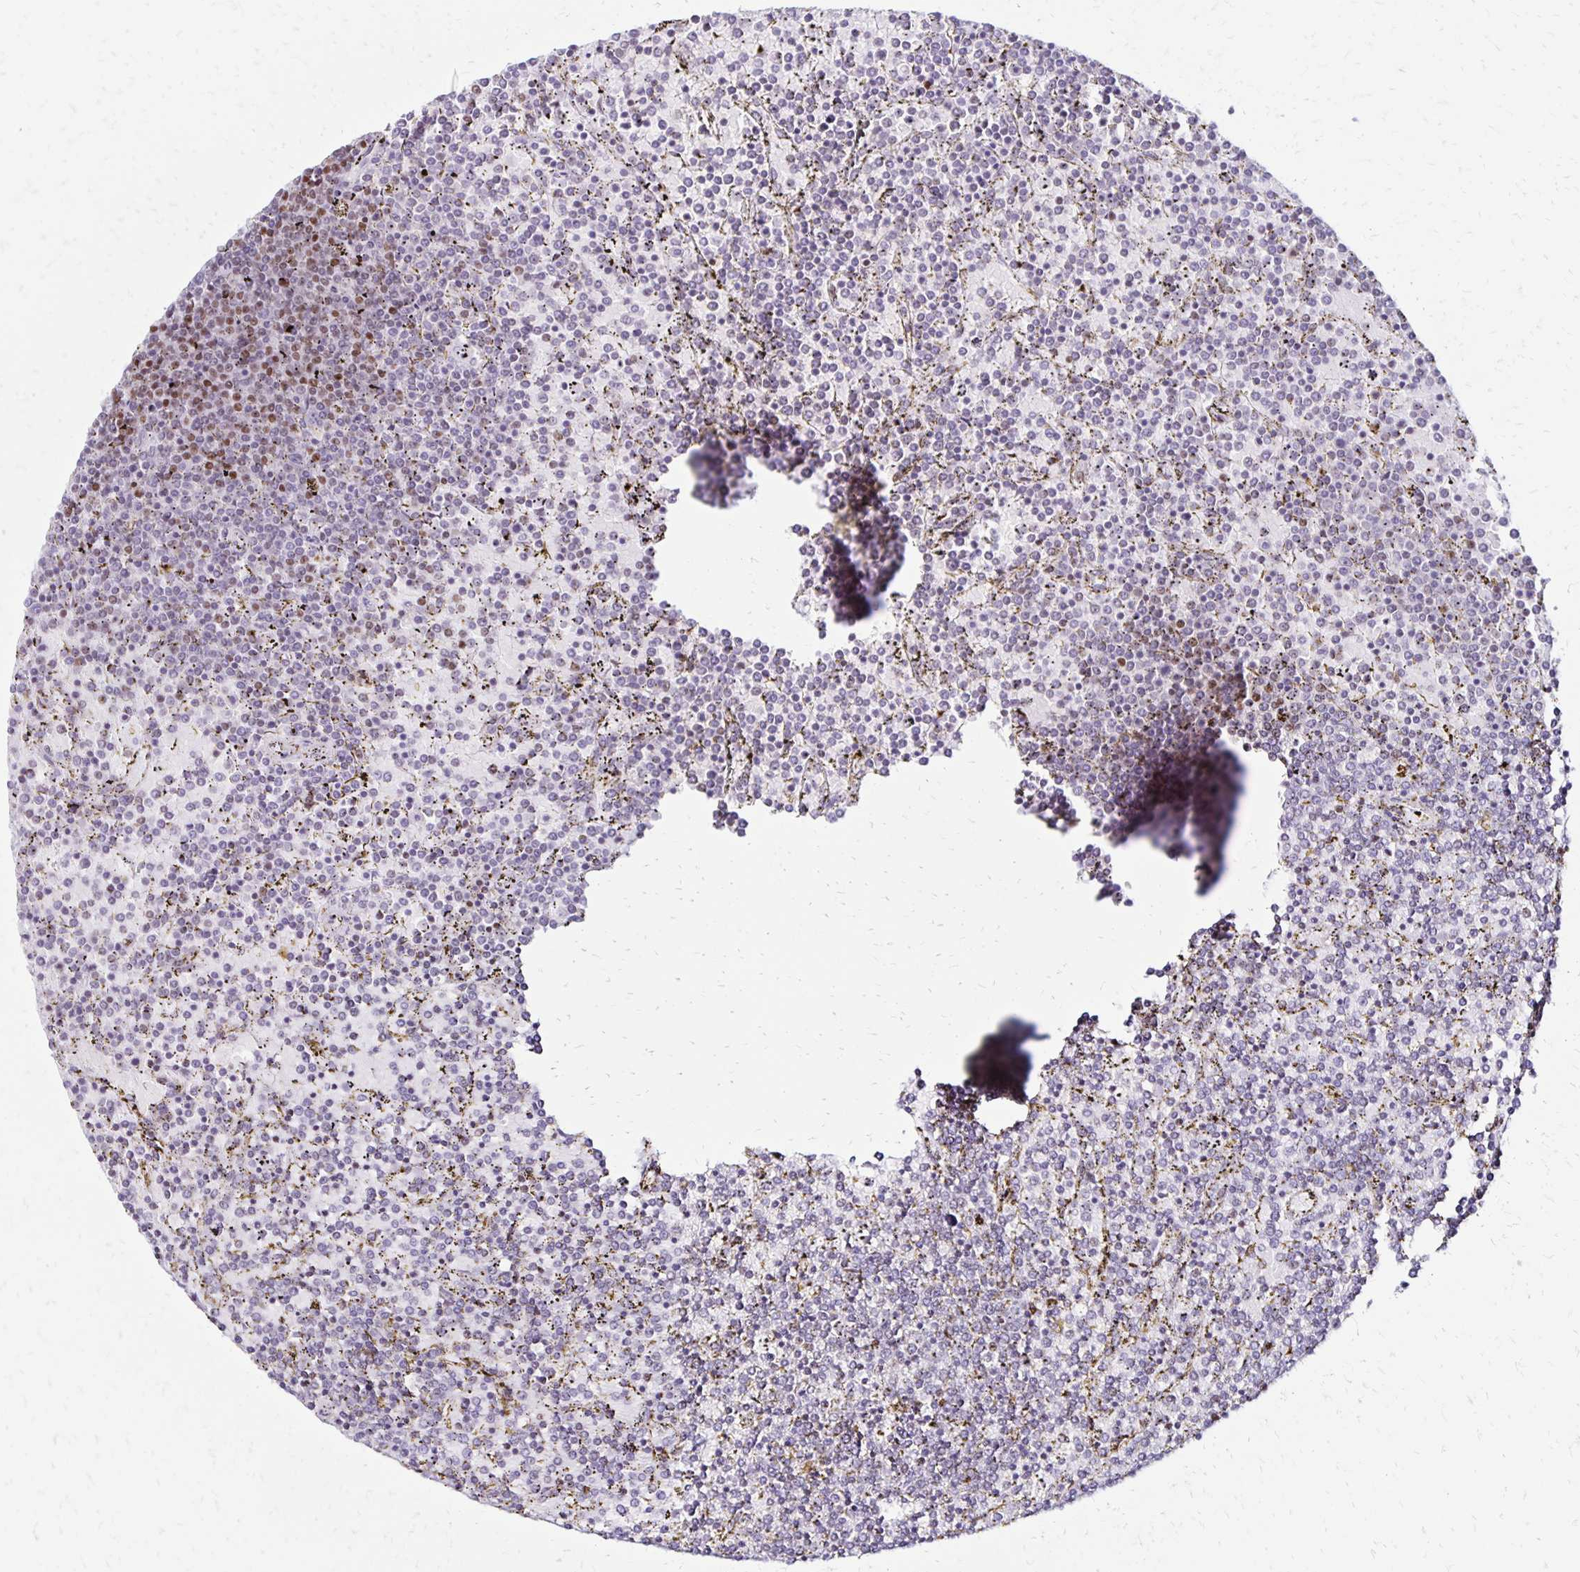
{"staining": {"intensity": "negative", "quantity": "none", "location": "none"}, "tissue": "lymphoma", "cell_type": "Tumor cells", "image_type": "cancer", "snomed": [{"axis": "morphology", "description": "Malignant lymphoma, non-Hodgkin's type, Low grade"}, {"axis": "topography", "description": "Spleen"}], "caption": "DAB (3,3'-diaminobenzidine) immunohistochemical staining of low-grade malignant lymphoma, non-Hodgkin's type exhibits no significant expression in tumor cells.", "gene": "DDB2", "patient": {"sex": "female", "age": 77}}